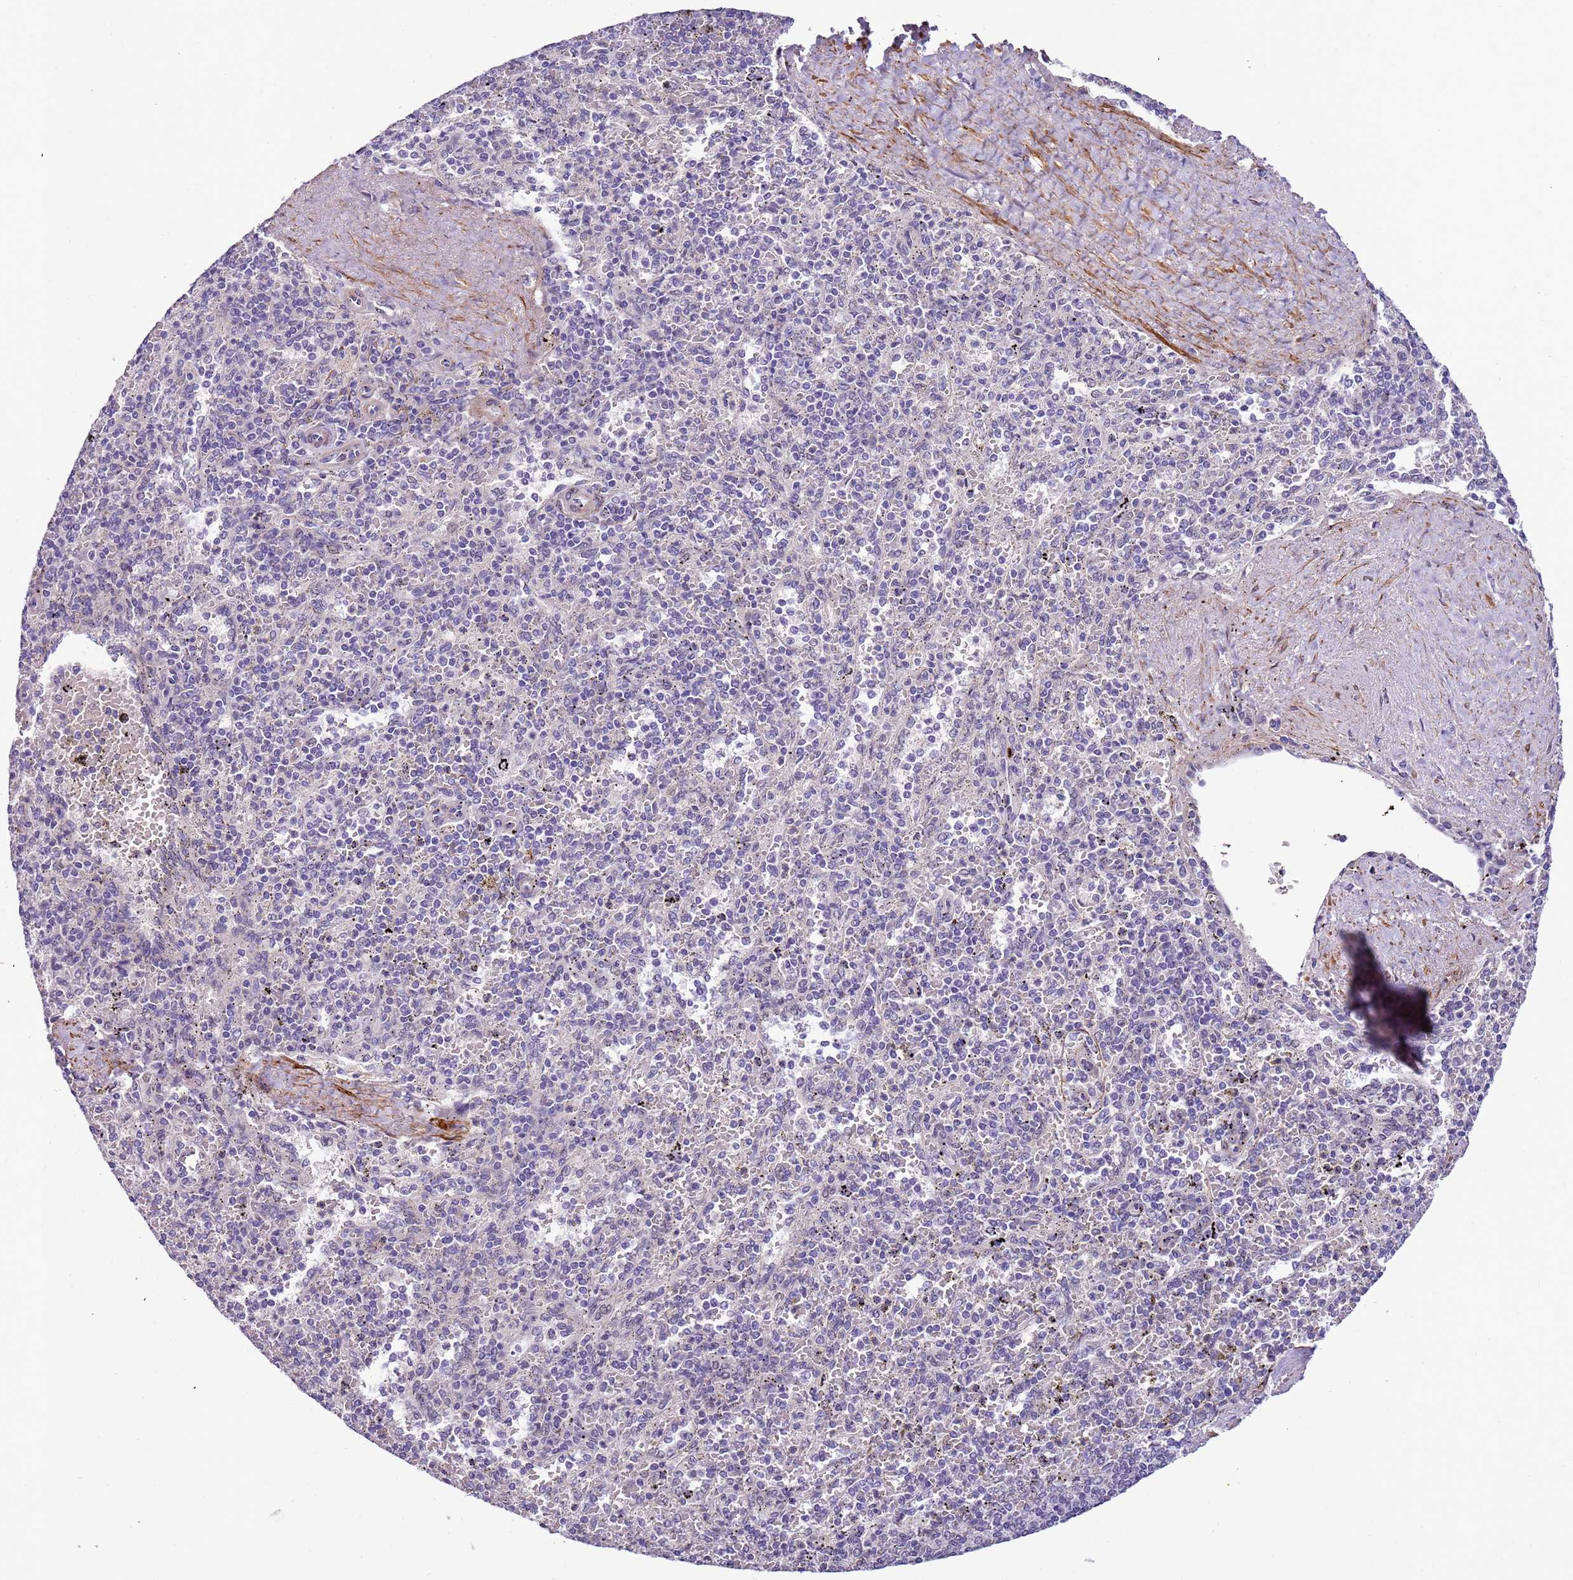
{"staining": {"intensity": "negative", "quantity": "none", "location": "none"}, "tissue": "spleen", "cell_type": "Cells in red pulp", "image_type": "normal", "snomed": [{"axis": "morphology", "description": "Normal tissue, NOS"}, {"axis": "topography", "description": "Spleen"}], "caption": "High magnification brightfield microscopy of unremarkable spleen stained with DAB (3,3'-diaminobenzidine) (brown) and counterstained with hematoxylin (blue): cells in red pulp show no significant staining.", "gene": "PLEKHH1", "patient": {"sex": "male", "age": 82}}